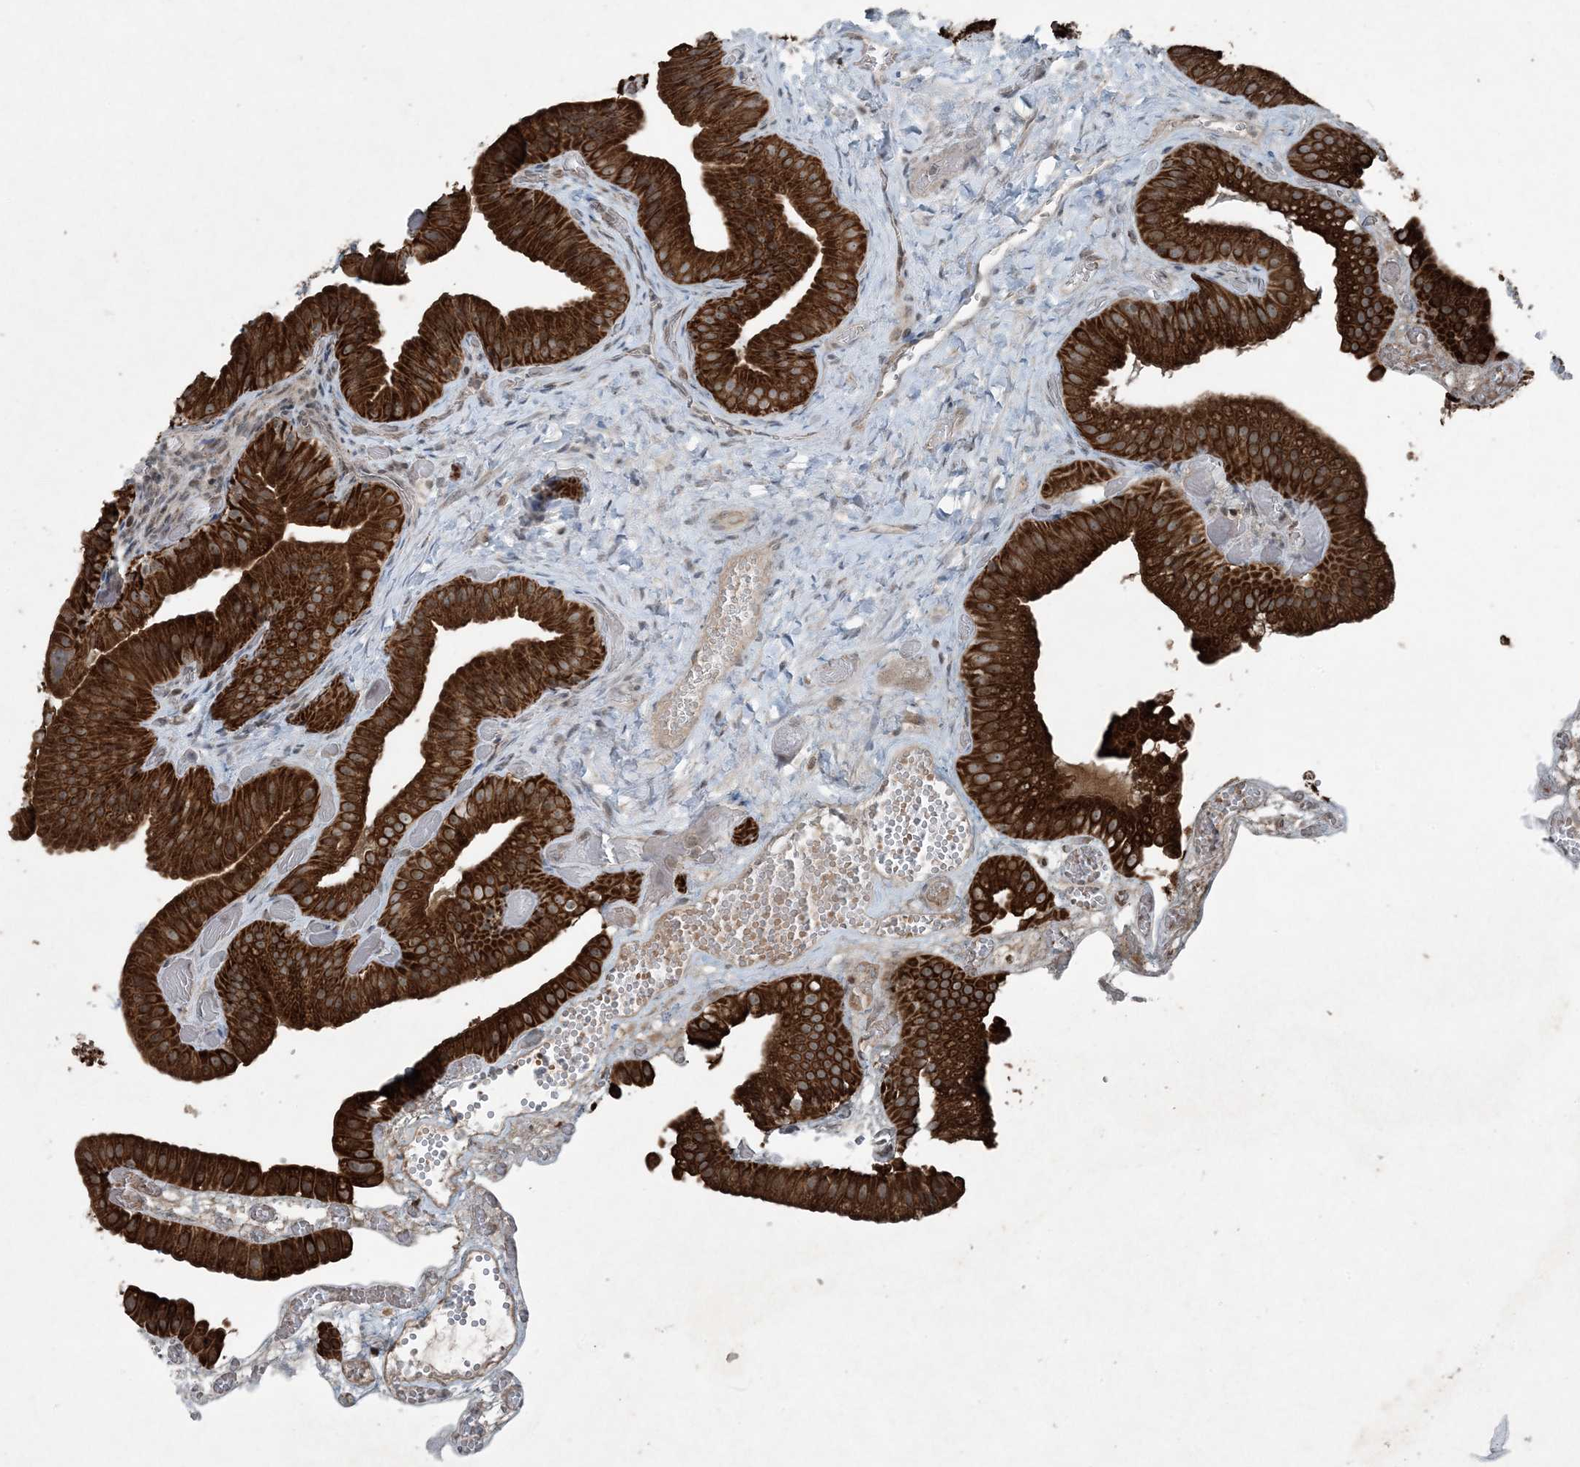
{"staining": {"intensity": "strong", "quantity": ">75%", "location": "cytoplasmic/membranous"}, "tissue": "gallbladder", "cell_type": "Glandular cells", "image_type": "normal", "snomed": [{"axis": "morphology", "description": "Normal tissue, NOS"}, {"axis": "topography", "description": "Gallbladder"}], "caption": "Brown immunohistochemical staining in benign gallbladder demonstrates strong cytoplasmic/membranous expression in about >75% of glandular cells. Using DAB (3,3'-diaminobenzidine) (brown) and hematoxylin (blue) stains, captured at high magnification using brightfield microscopy.", "gene": "PC", "patient": {"sex": "female", "age": 64}}